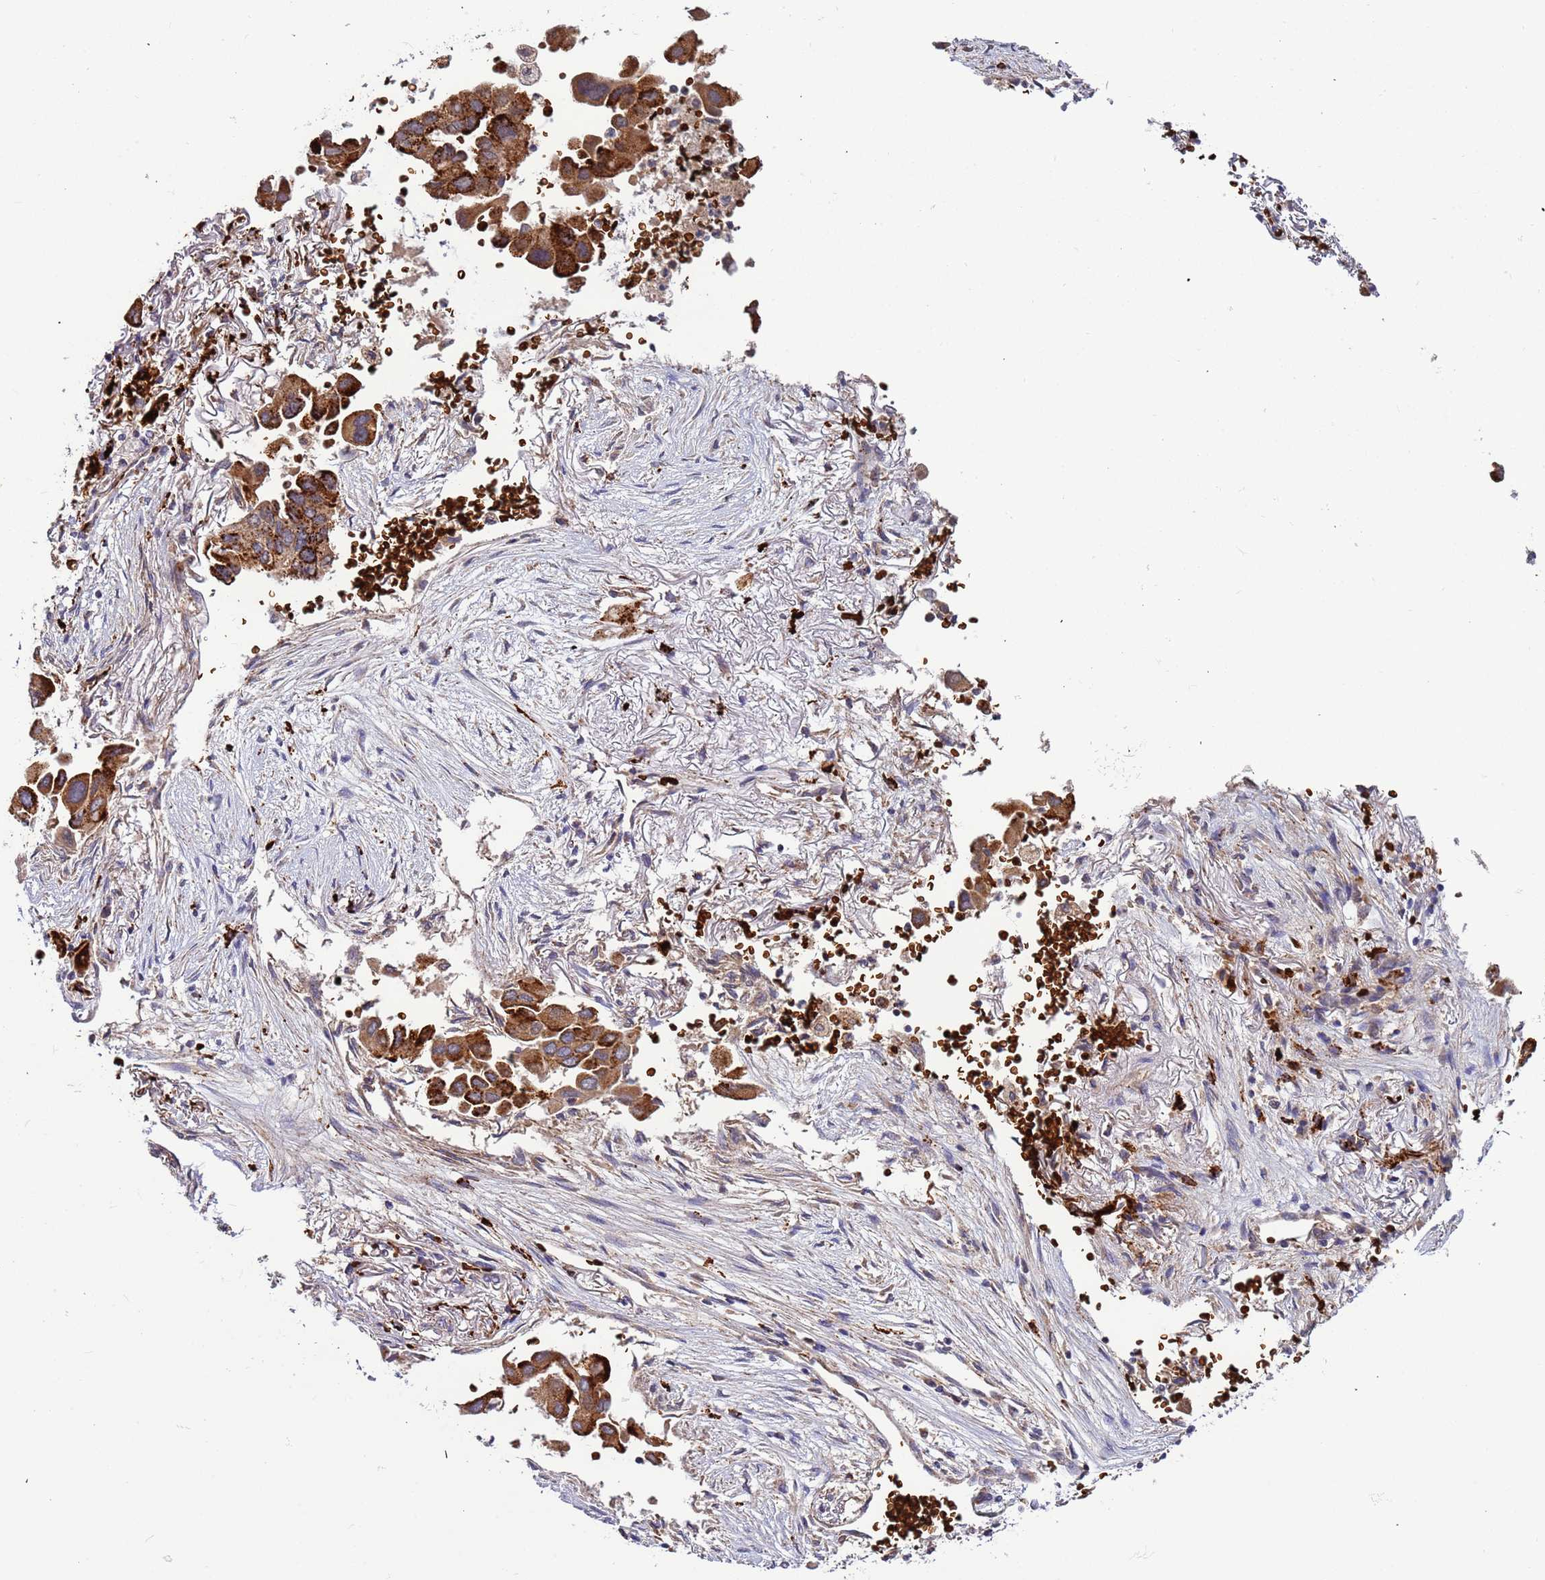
{"staining": {"intensity": "strong", "quantity": ">75%", "location": "cytoplasmic/membranous"}, "tissue": "lung cancer", "cell_type": "Tumor cells", "image_type": "cancer", "snomed": [{"axis": "morphology", "description": "Adenocarcinoma, NOS"}, {"axis": "topography", "description": "Lung"}], "caption": "Approximately >75% of tumor cells in lung cancer (adenocarcinoma) demonstrate strong cytoplasmic/membranous protein positivity as visualized by brown immunohistochemical staining.", "gene": "VPS36", "patient": {"sex": "female", "age": 76}}